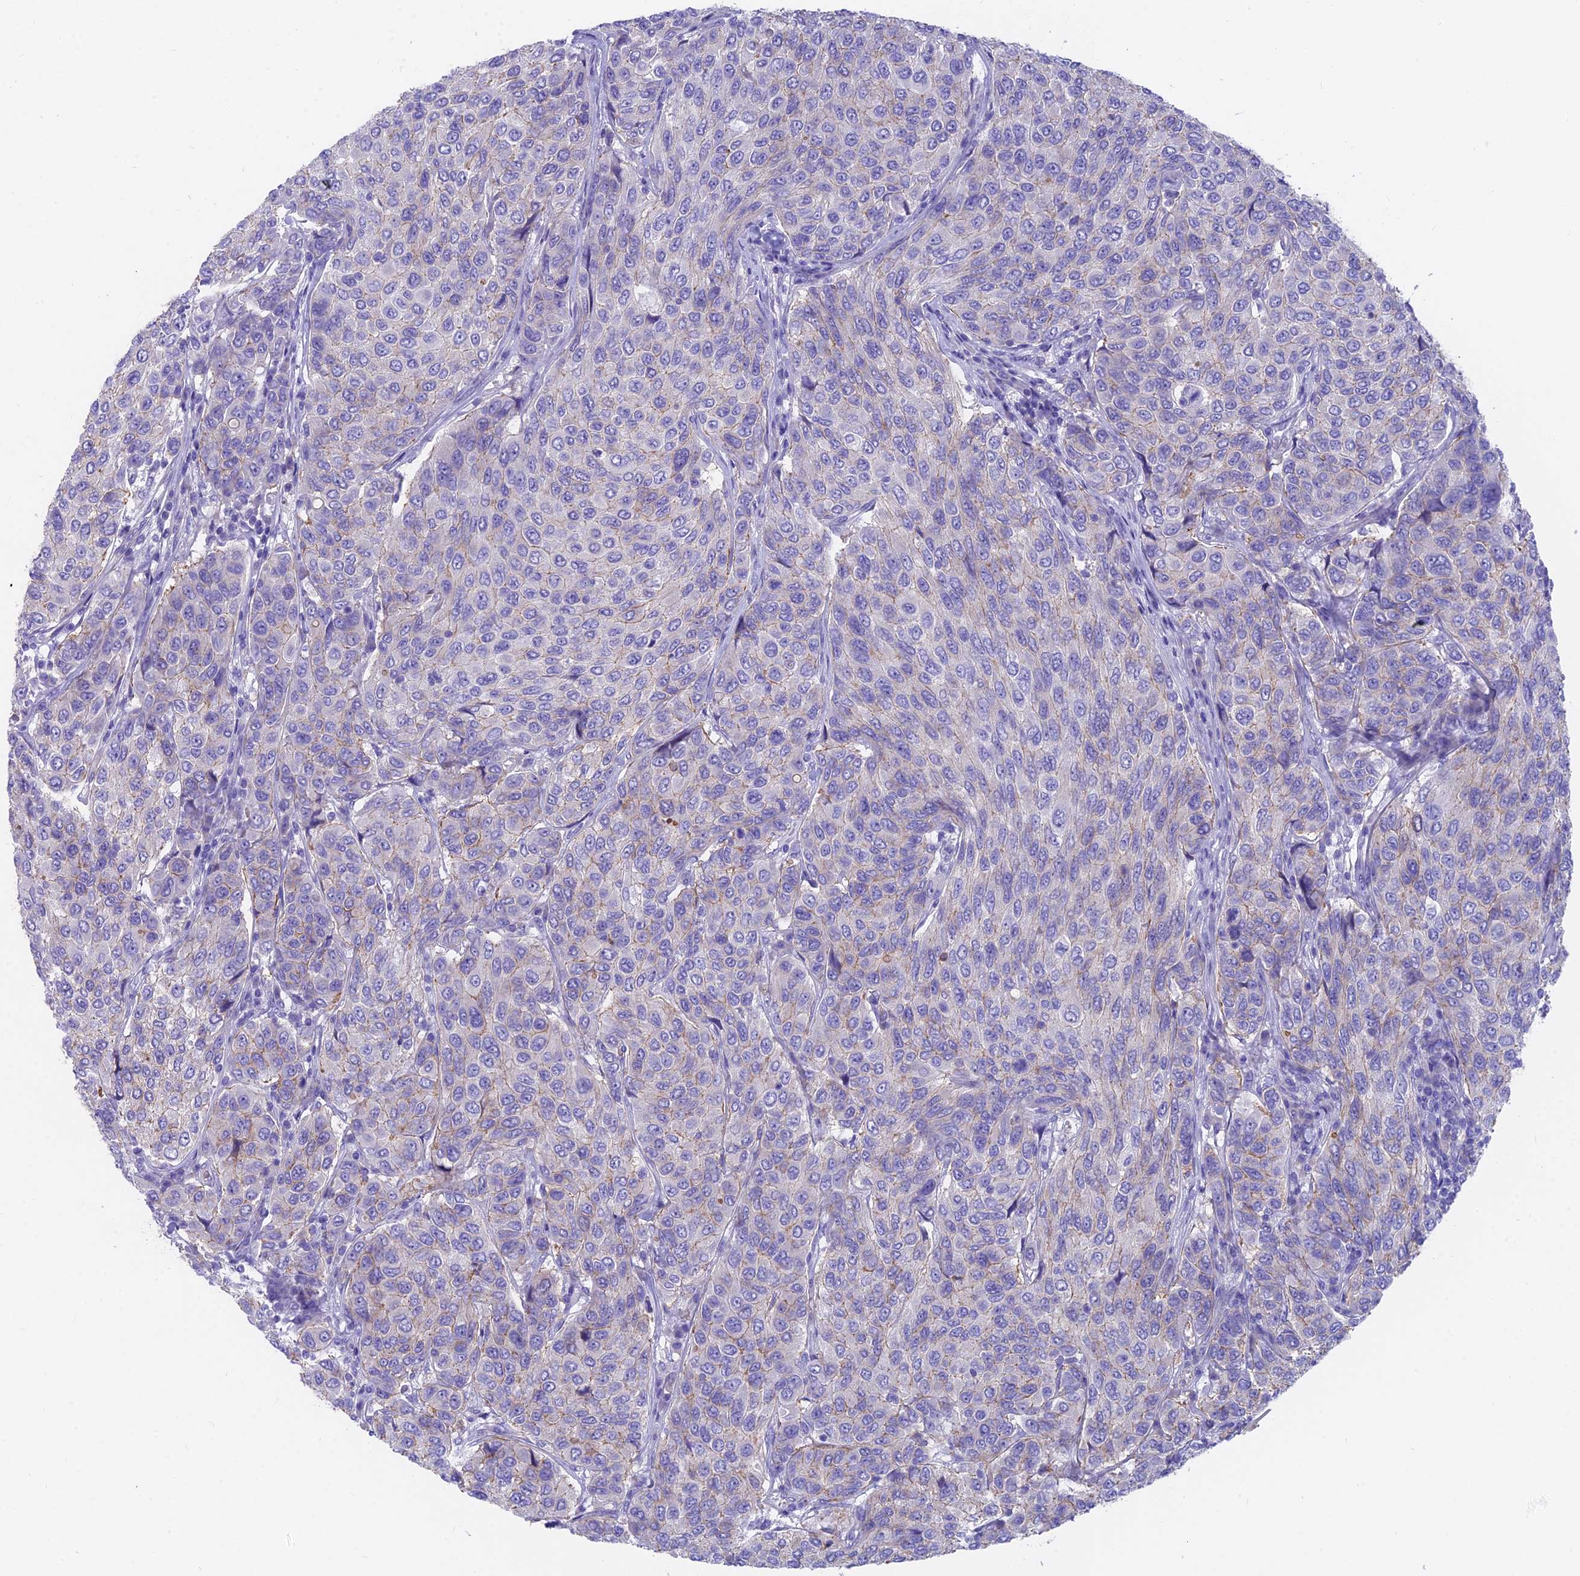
{"staining": {"intensity": "weak", "quantity": "<25%", "location": "cytoplasmic/membranous"}, "tissue": "breast cancer", "cell_type": "Tumor cells", "image_type": "cancer", "snomed": [{"axis": "morphology", "description": "Duct carcinoma"}, {"axis": "topography", "description": "Breast"}], "caption": "Protein analysis of breast cancer (invasive ductal carcinoma) reveals no significant staining in tumor cells.", "gene": "FAM168B", "patient": {"sex": "female", "age": 55}}